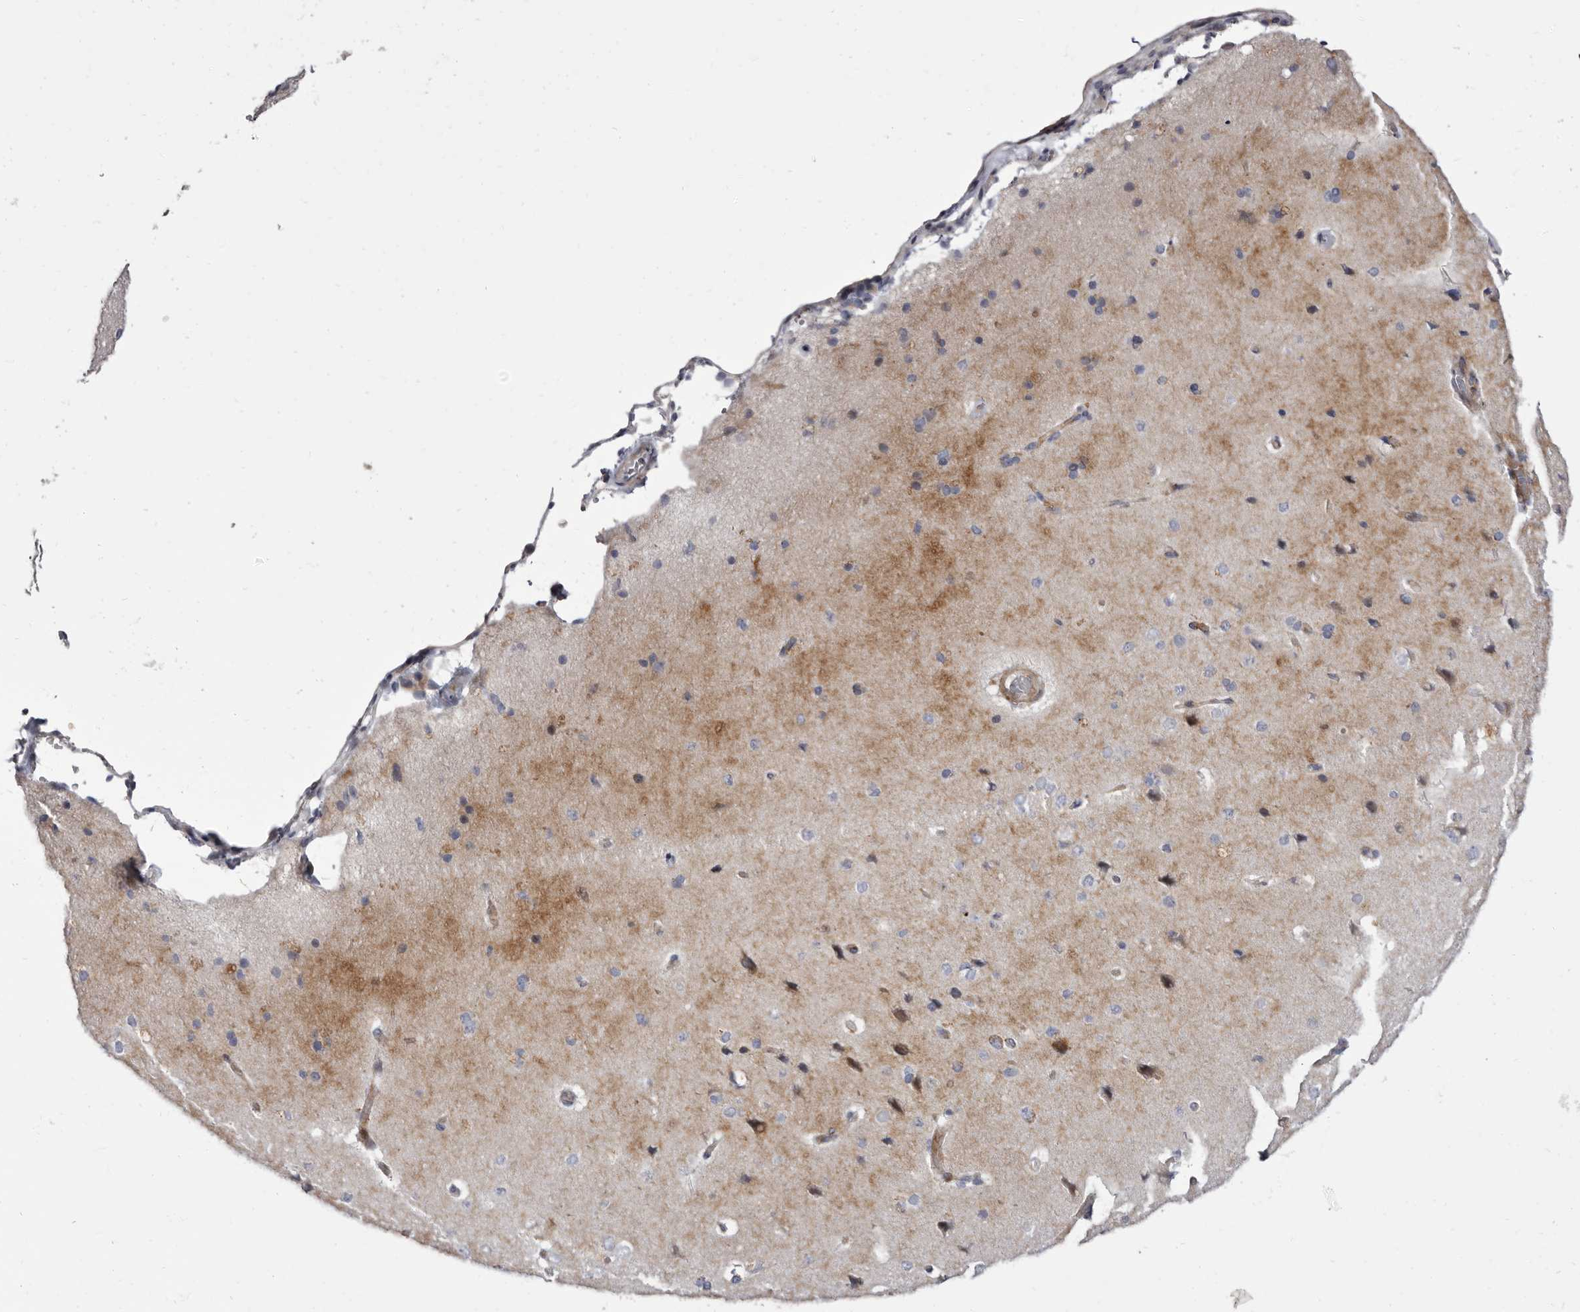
{"staining": {"intensity": "weak", "quantity": "25%-75%", "location": "cytoplasmic/membranous"}, "tissue": "cerebral cortex", "cell_type": "Endothelial cells", "image_type": "normal", "snomed": [{"axis": "morphology", "description": "Normal tissue, NOS"}, {"axis": "topography", "description": "Cerebral cortex"}], "caption": "Protein expression analysis of normal human cerebral cortex reveals weak cytoplasmic/membranous positivity in about 25%-75% of endothelial cells.", "gene": "AIDA", "patient": {"sex": "male", "age": 62}}